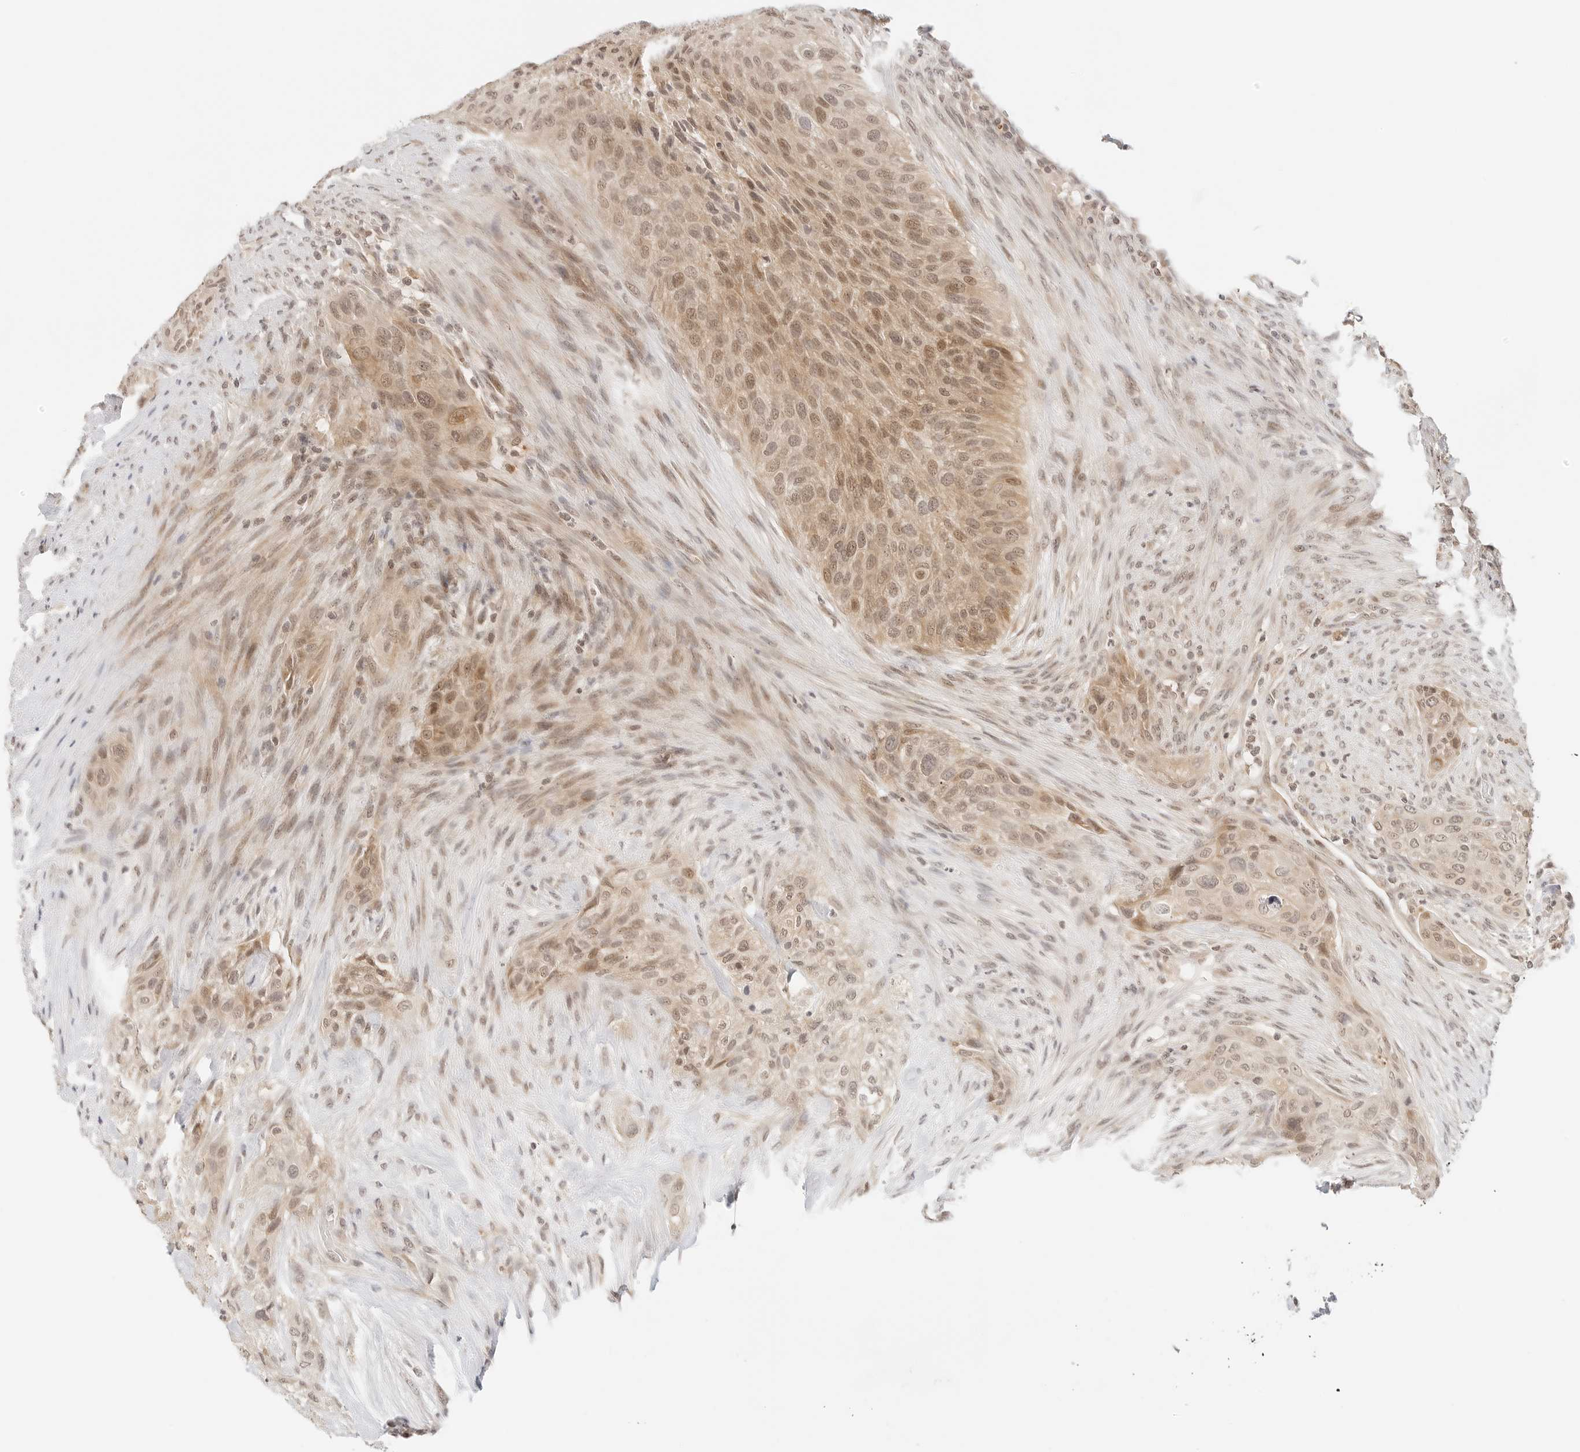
{"staining": {"intensity": "moderate", "quantity": ">75%", "location": "cytoplasmic/membranous,nuclear"}, "tissue": "urothelial cancer", "cell_type": "Tumor cells", "image_type": "cancer", "snomed": [{"axis": "morphology", "description": "Urothelial carcinoma, High grade"}, {"axis": "topography", "description": "Urinary bladder"}], "caption": "Tumor cells reveal medium levels of moderate cytoplasmic/membranous and nuclear positivity in about >75% of cells in urothelial cancer. Immunohistochemistry (ihc) stains the protein in brown and the nuclei are stained blue.", "gene": "SEPTIN4", "patient": {"sex": "male", "age": 35}}